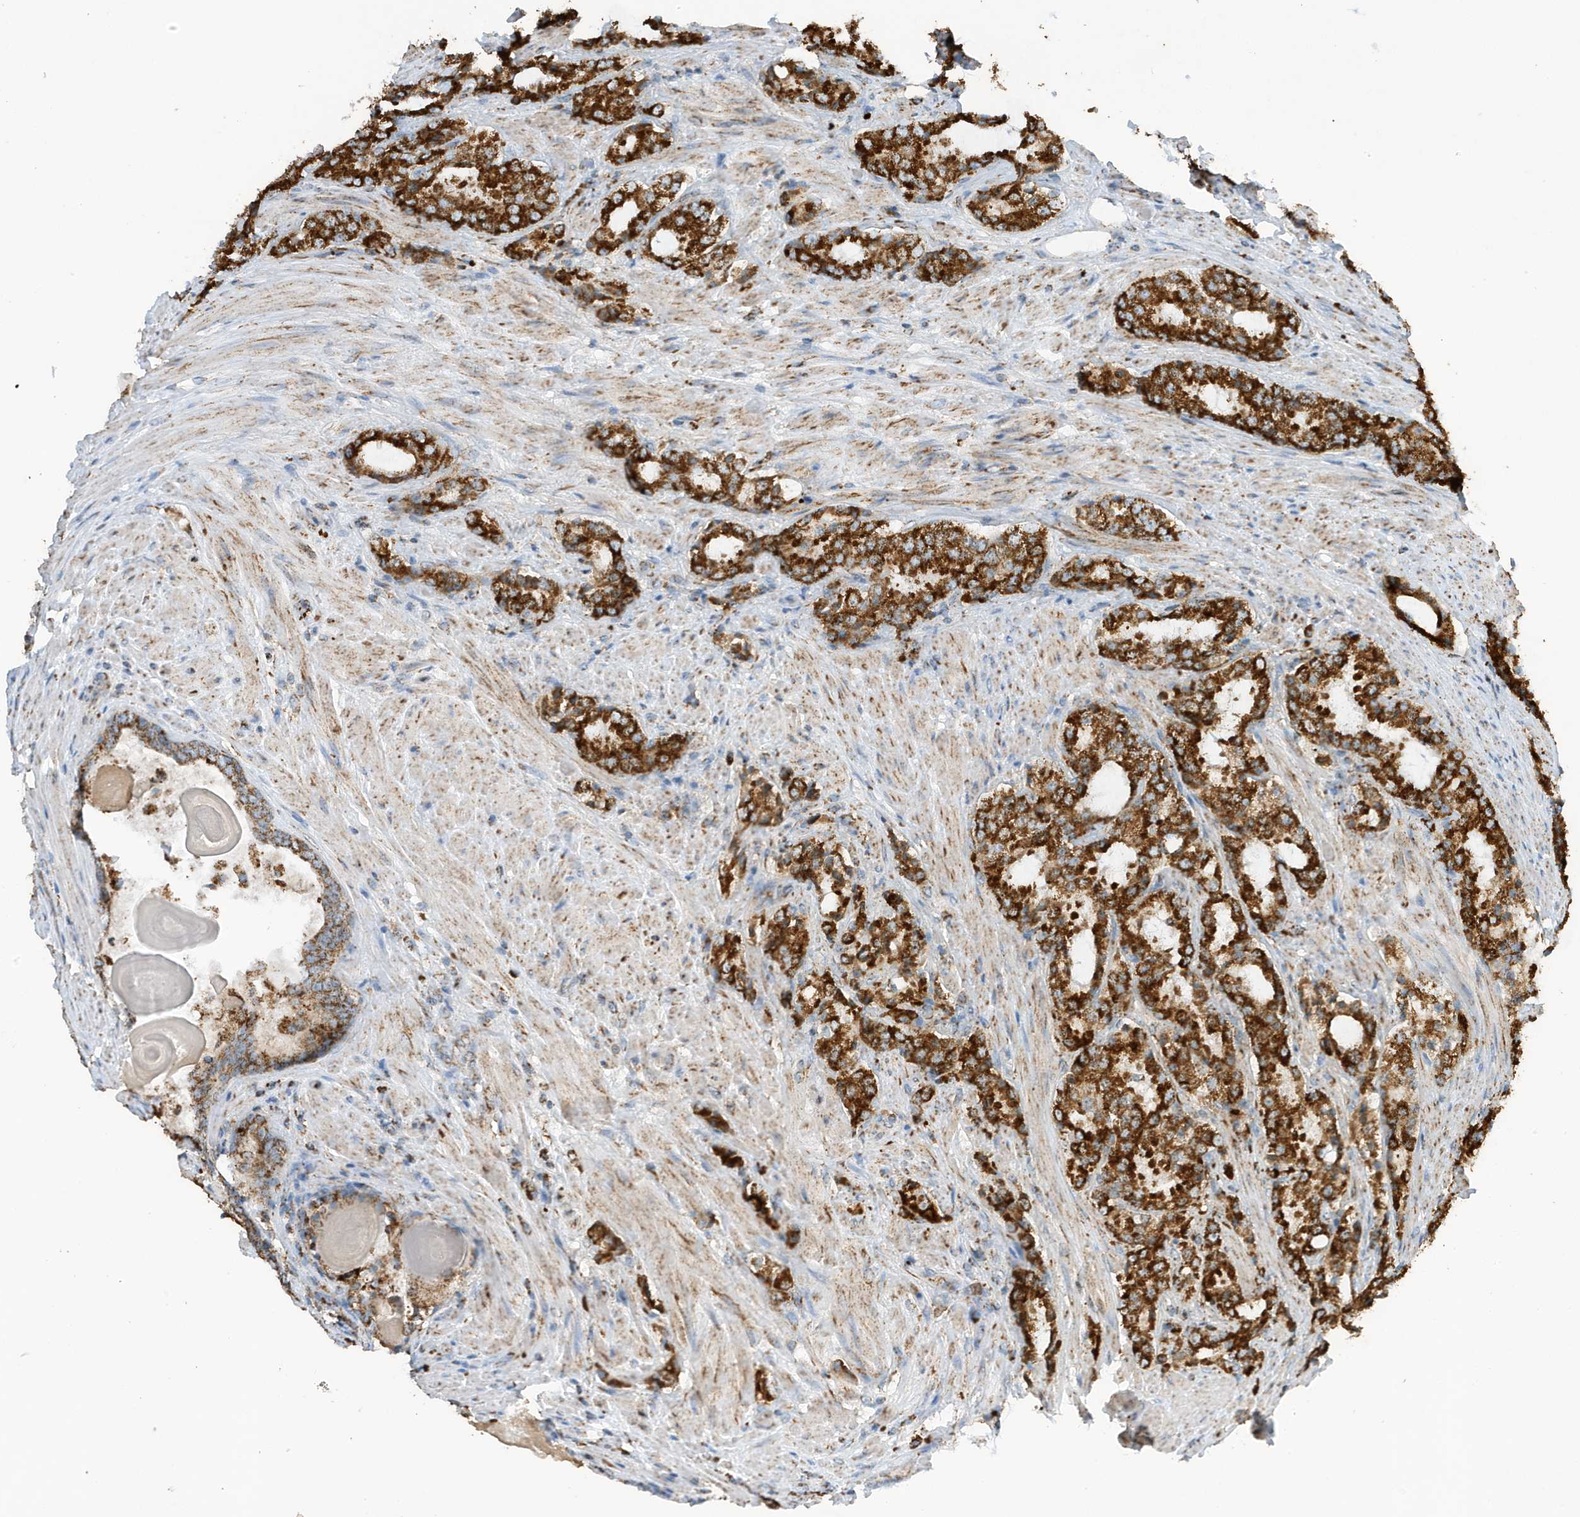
{"staining": {"intensity": "strong", "quantity": ">75%", "location": "cytoplasmic/membranous"}, "tissue": "prostate cancer", "cell_type": "Tumor cells", "image_type": "cancer", "snomed": [{"axis": "morphology", "description": "Adenocarcinoma, High grade"}, {"axis": "topography", "description": "Prostate"}], "caption": "Protein analysis of prostate adenocarcinoma (high-grade) tissue reveals strong cytoplasmic/membranous expression in approximately >75% of tumor cells.", "gene": "ATP5ME", "patient": {"sex": "male", "age": 66}}